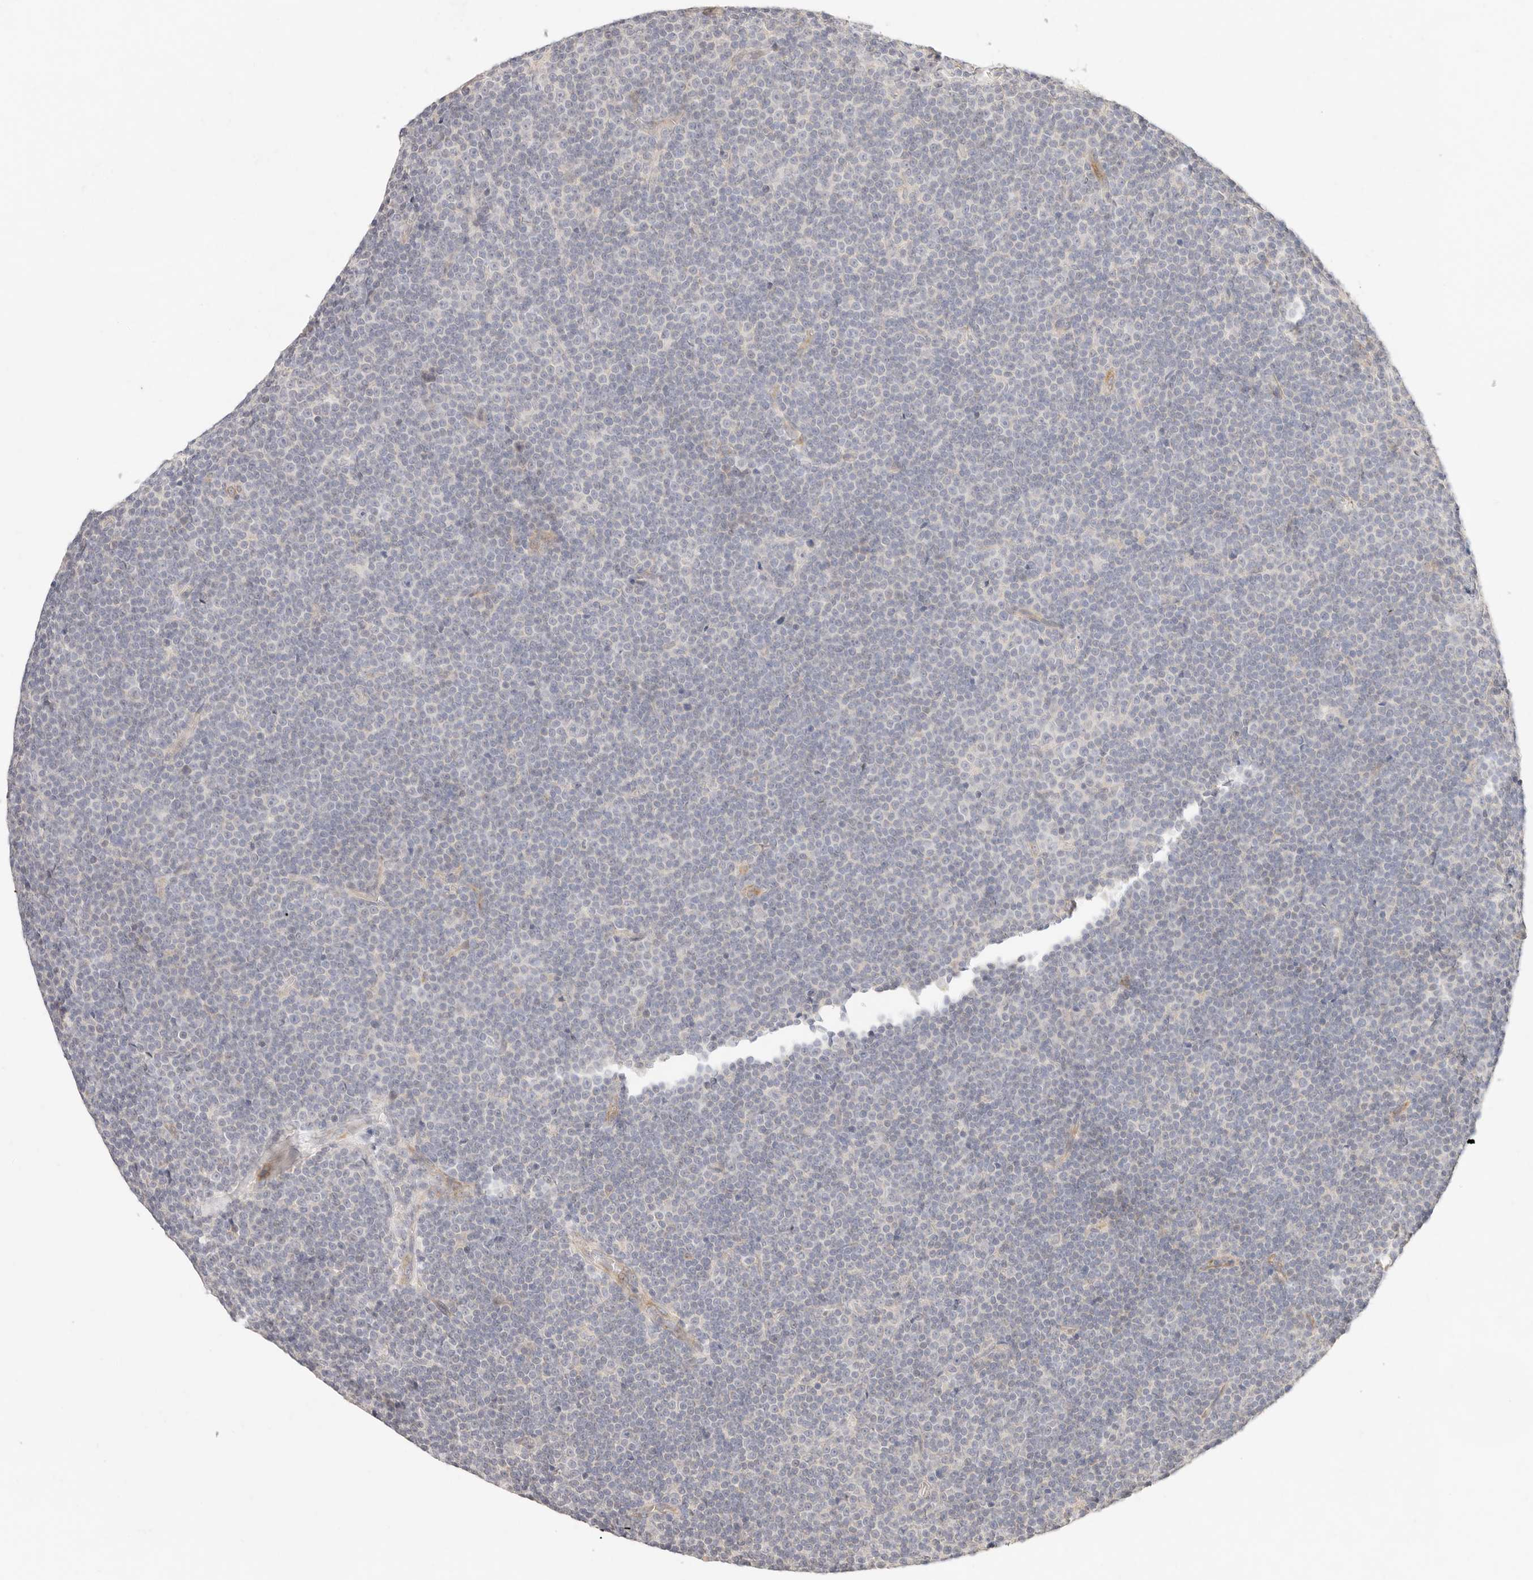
{"staining": {"intensity": "negative", "quantity": "none", "location": "none"}, "tissue": "lymphoma", "cell_type": "Tumor cells", "image_type": "cancer", "snomed": [{"axis": "morphology", "description": "Malignant lymphoma, non-Hodgkin's type, Low grade"}, {"axis": "topography", "description": "Lymph node"}], "caption": "A high-resolution micrograph shows immunohistochemistry staining of lymphoma, which displays no significant positivity in tumor cells. The staining was performed using DAB to visualize the protein expression in brown, while the nuclei were stained in blue with hematoxylin (Magnification: 20x).", "gene": "GPR156", "patient": {"sex": "female", "age": 67}}